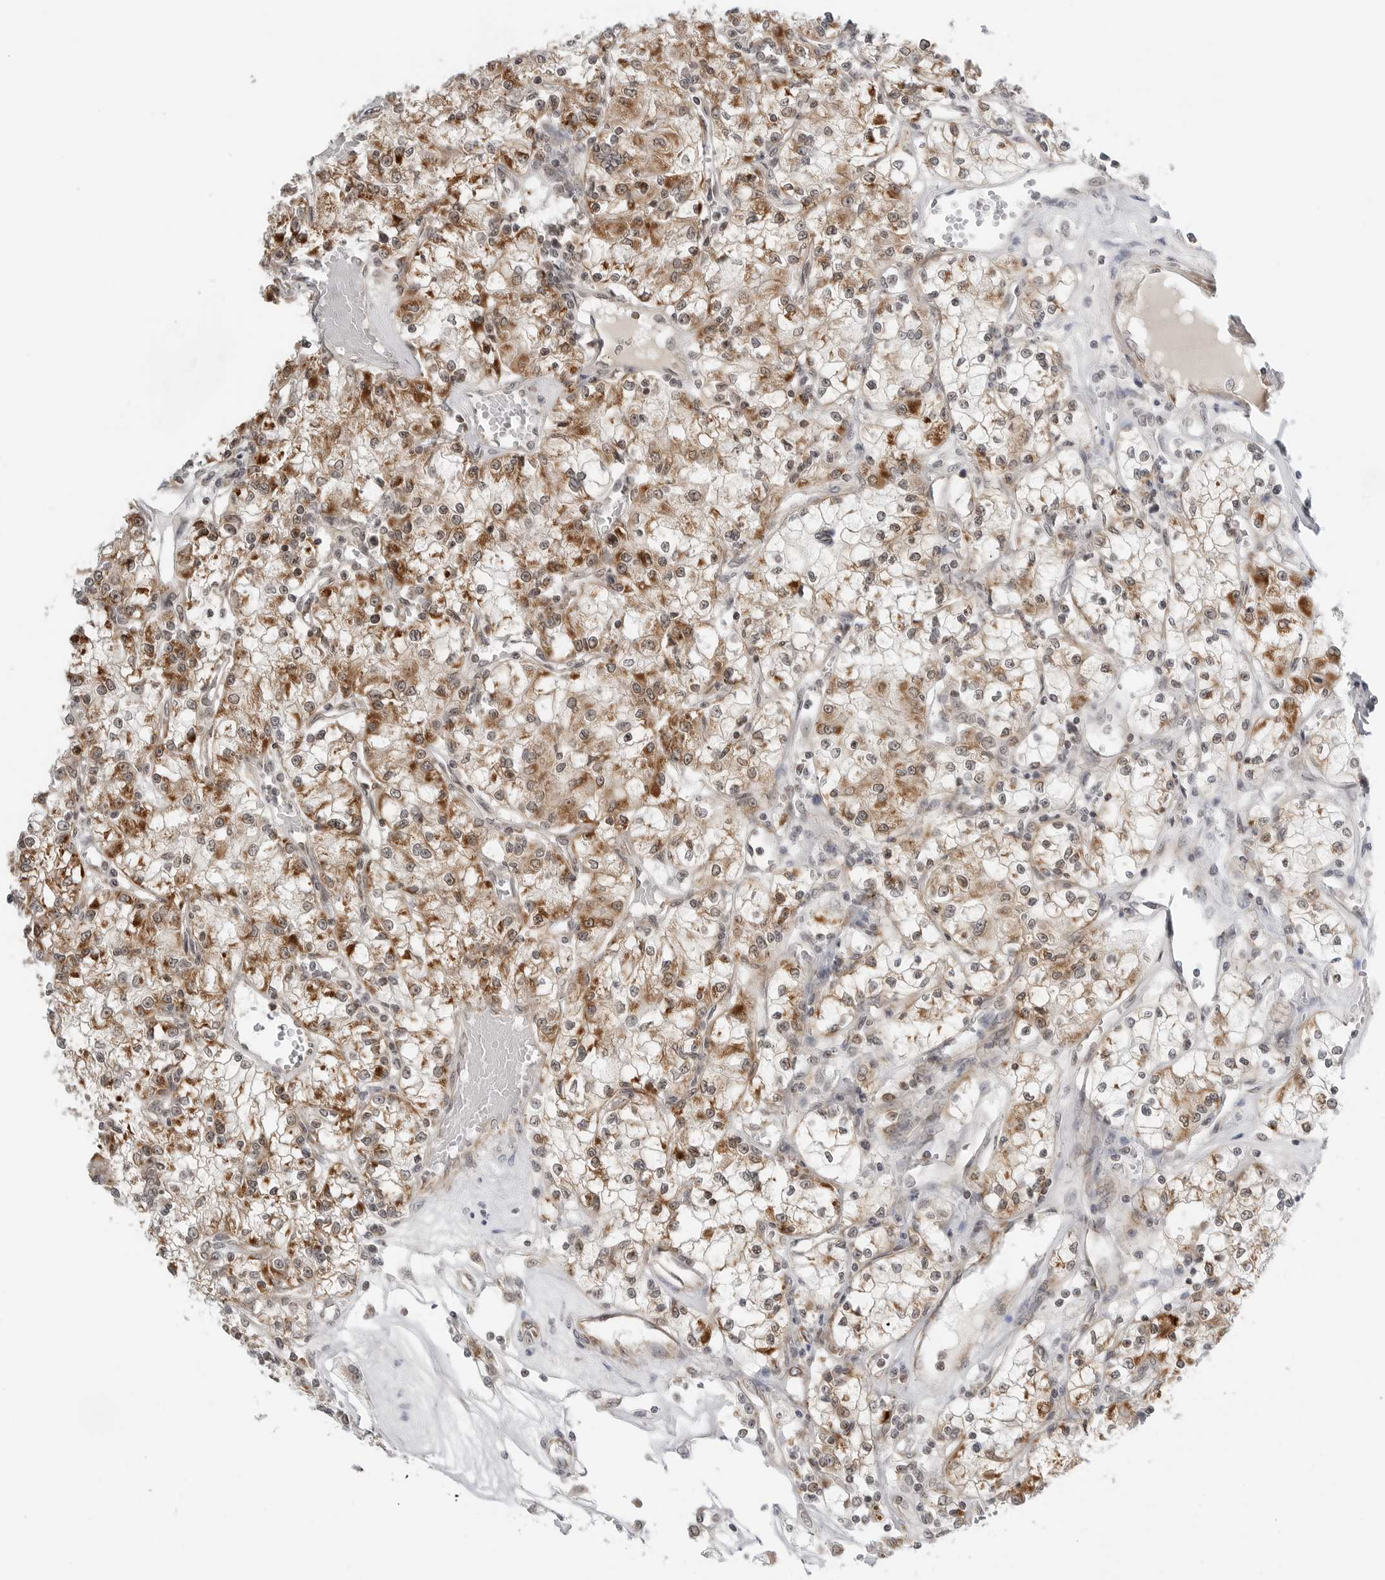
{"staining": {"intensity": "moderate", "quantity": ">75%", "location": "cytoplasmic/membranous"}, "tissue": "renal cancer", "cell_type": "Tumor cells", "image_type": "cancer", "snomed": [{"axis": "morphology", "description": "Adenocarcinoma, NOS"}, {"axis": "topography", "description": "Kidney"}], "caption": "Renal cancer tissue reveals moderate cytoplasmic/membranous expression in about >75% of tumor cells", "gene": "PEX2", "patient": {"sex": "female", "age": 59}}